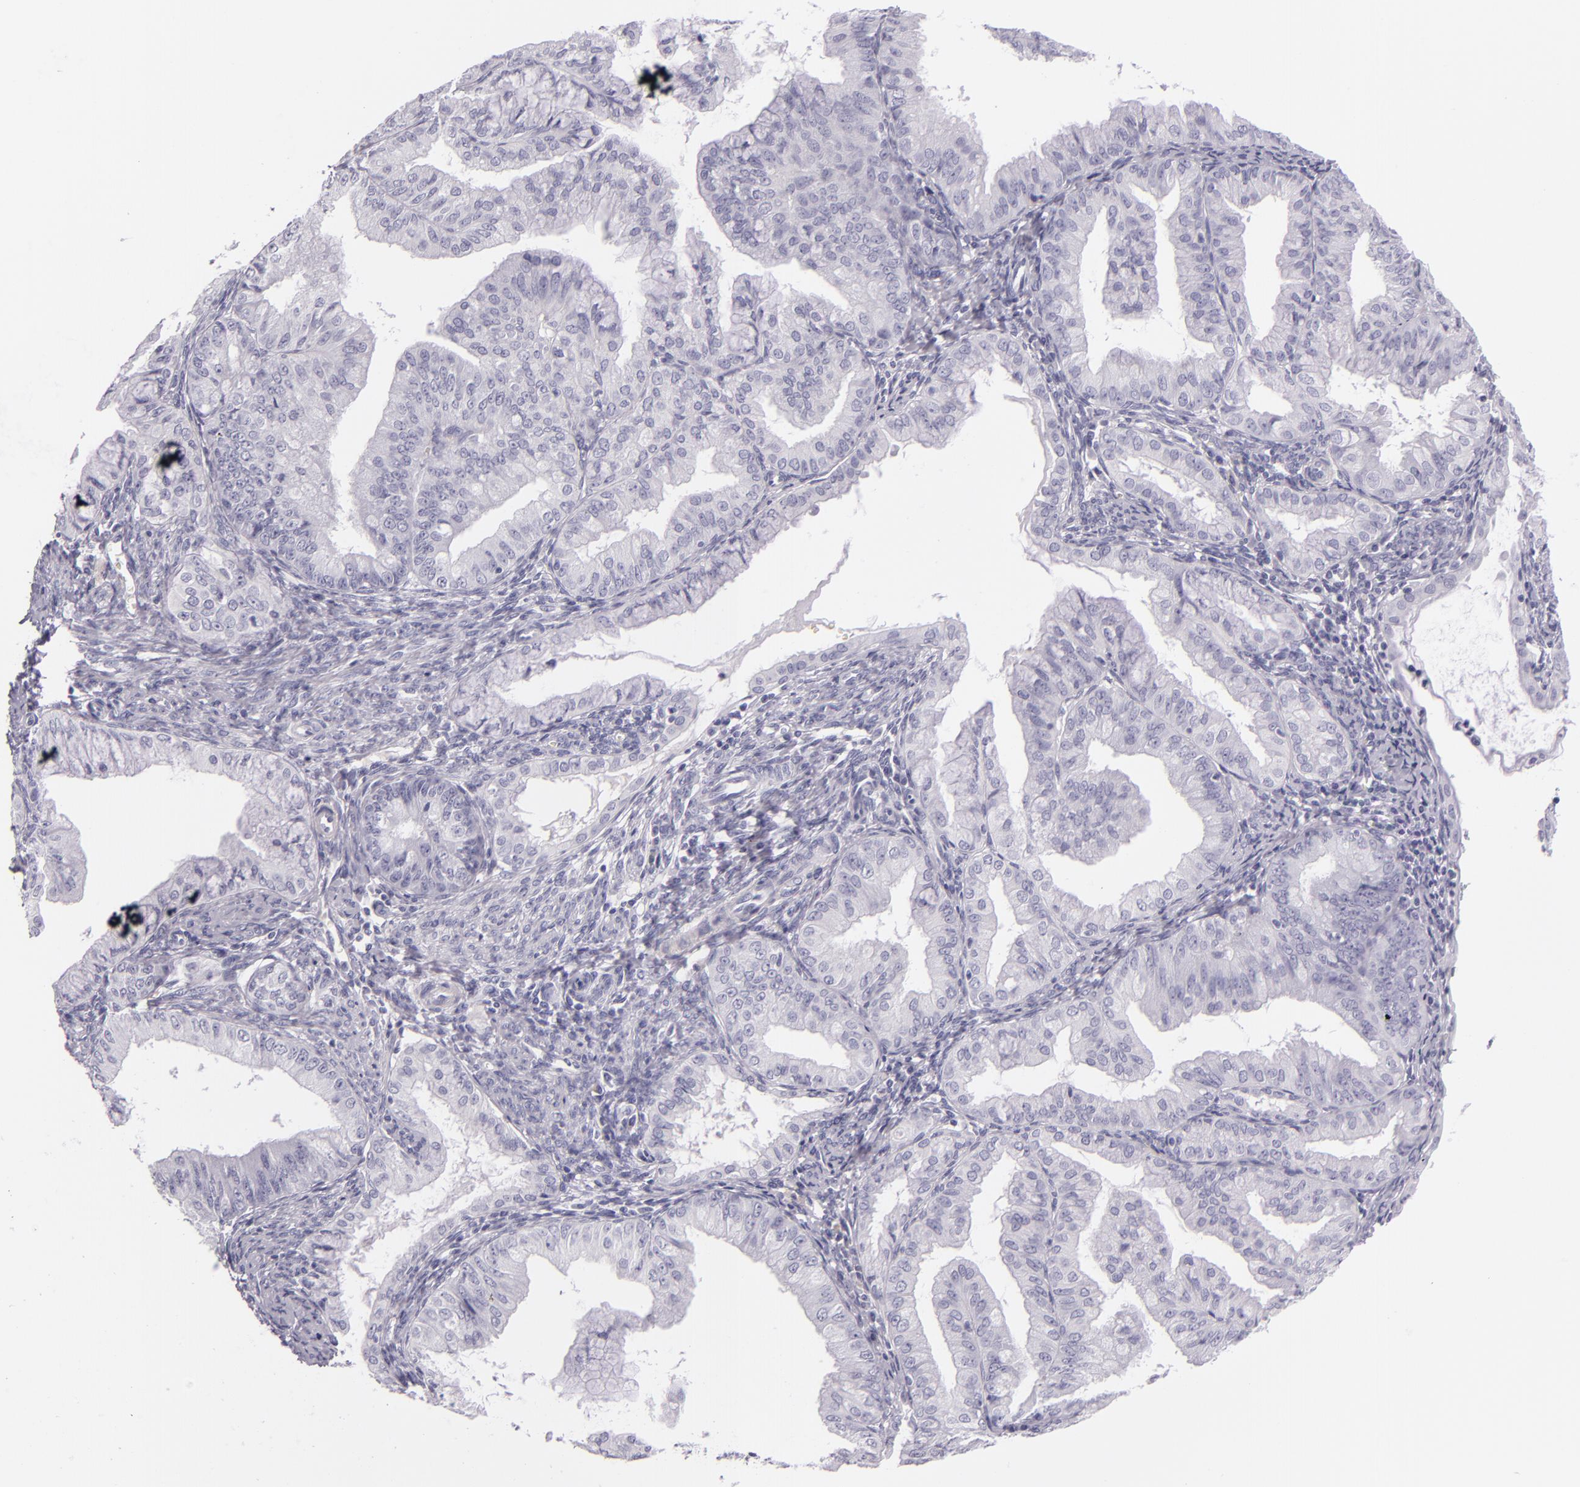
{"staining": {"intensity": "negative", "quantity": "none", "location": "none"}, "tissue": "endometrial cancer", "cell_type": "Tumor cells", "image_type": "cancer", "snomed": [{"axis": "morphology", "description": "Adenocarcinoma, NOS"}, {"axis": "topography", "description": "Endometrium"}], "caption": "The image demonstrates no staining of tumor cells in adenocarcinoma (endometrial).", "gene": "INA", "patient": {"sex": "female", "age": 76}}